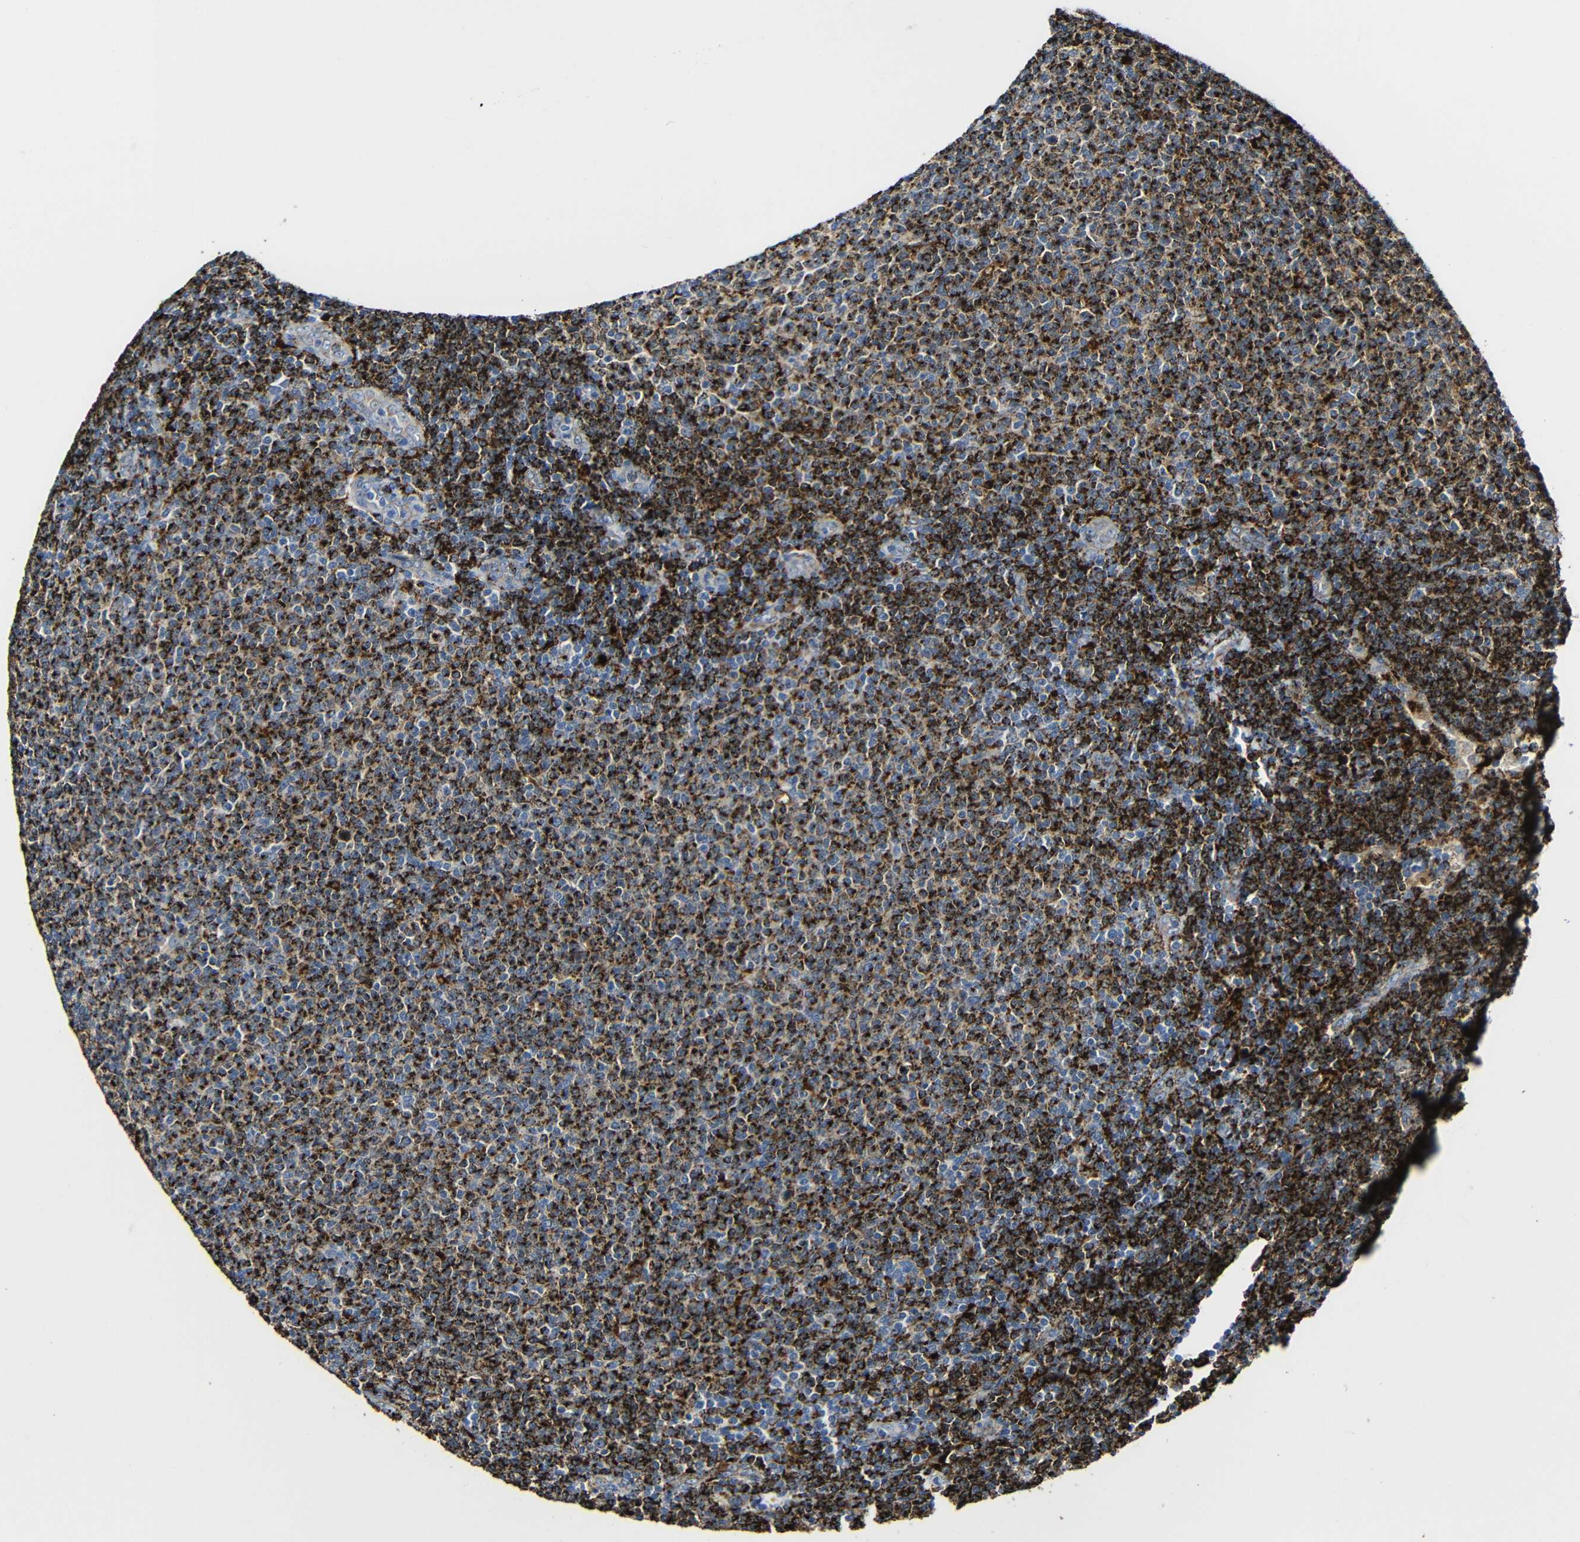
{"staining": {"intensity": "strong", "quantity": ">75%", "location": "cytoplasmic/membranous"}, "tissue": "lymphoma", "cell_type": "Tumor cells", "image_type": "cancer", "snomed": [{"axis": "morphology", "description": "Malignant lymphoma, non-Hodgkin's type, Low grade"}, {"axis": "topography", "description": "Lymph node"}], "caption": "Human malignant lymphoma, non-Hodgkin's type (low-grade) stained for a protein (brown) shows strong cytoplasmic/membranous positive positivity in approximately >75% of tumor cells.", "gene": "HLA-DMA", "patient": {"sex": "male", "age": 66}}